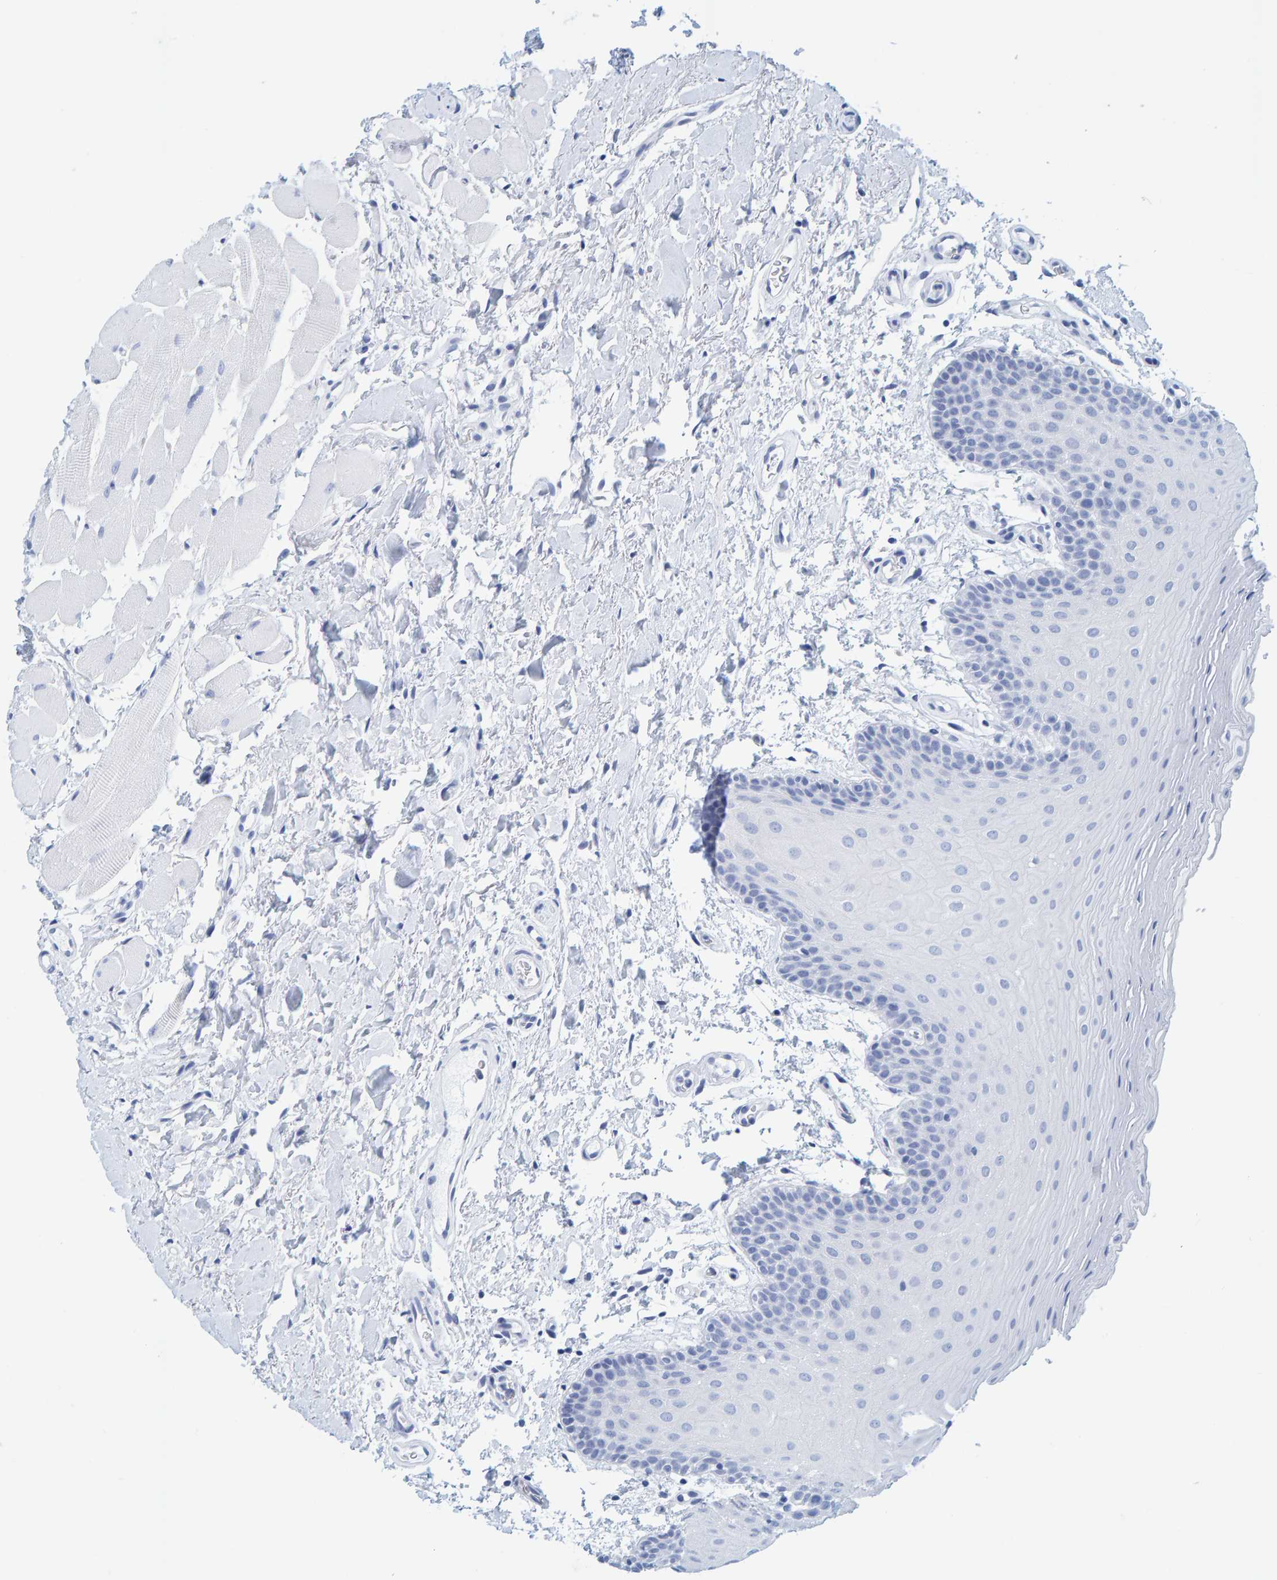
{"staining": {"intensity": "negative", "quantity": "none", "location": "none"}, "tissue": "oral mucosa", "cell_type": "Squamous epithelial cells", "image_type": "normal", "snomed": [{"axis": "morphology", "description": "Normal tissue, NOS"}, {"axis": "topography", "description": "Oral tissue"}], "caption": "Immunohistochemistry (IHC) image of normal oral mucosa: oral mucosa stained with DAB (3,3'-diaminobenzidine) shows no significant protein positivity in squamous epithelial cells.", "gene": "SFTPC", "patient": {"sex": "male", "age": 62}}